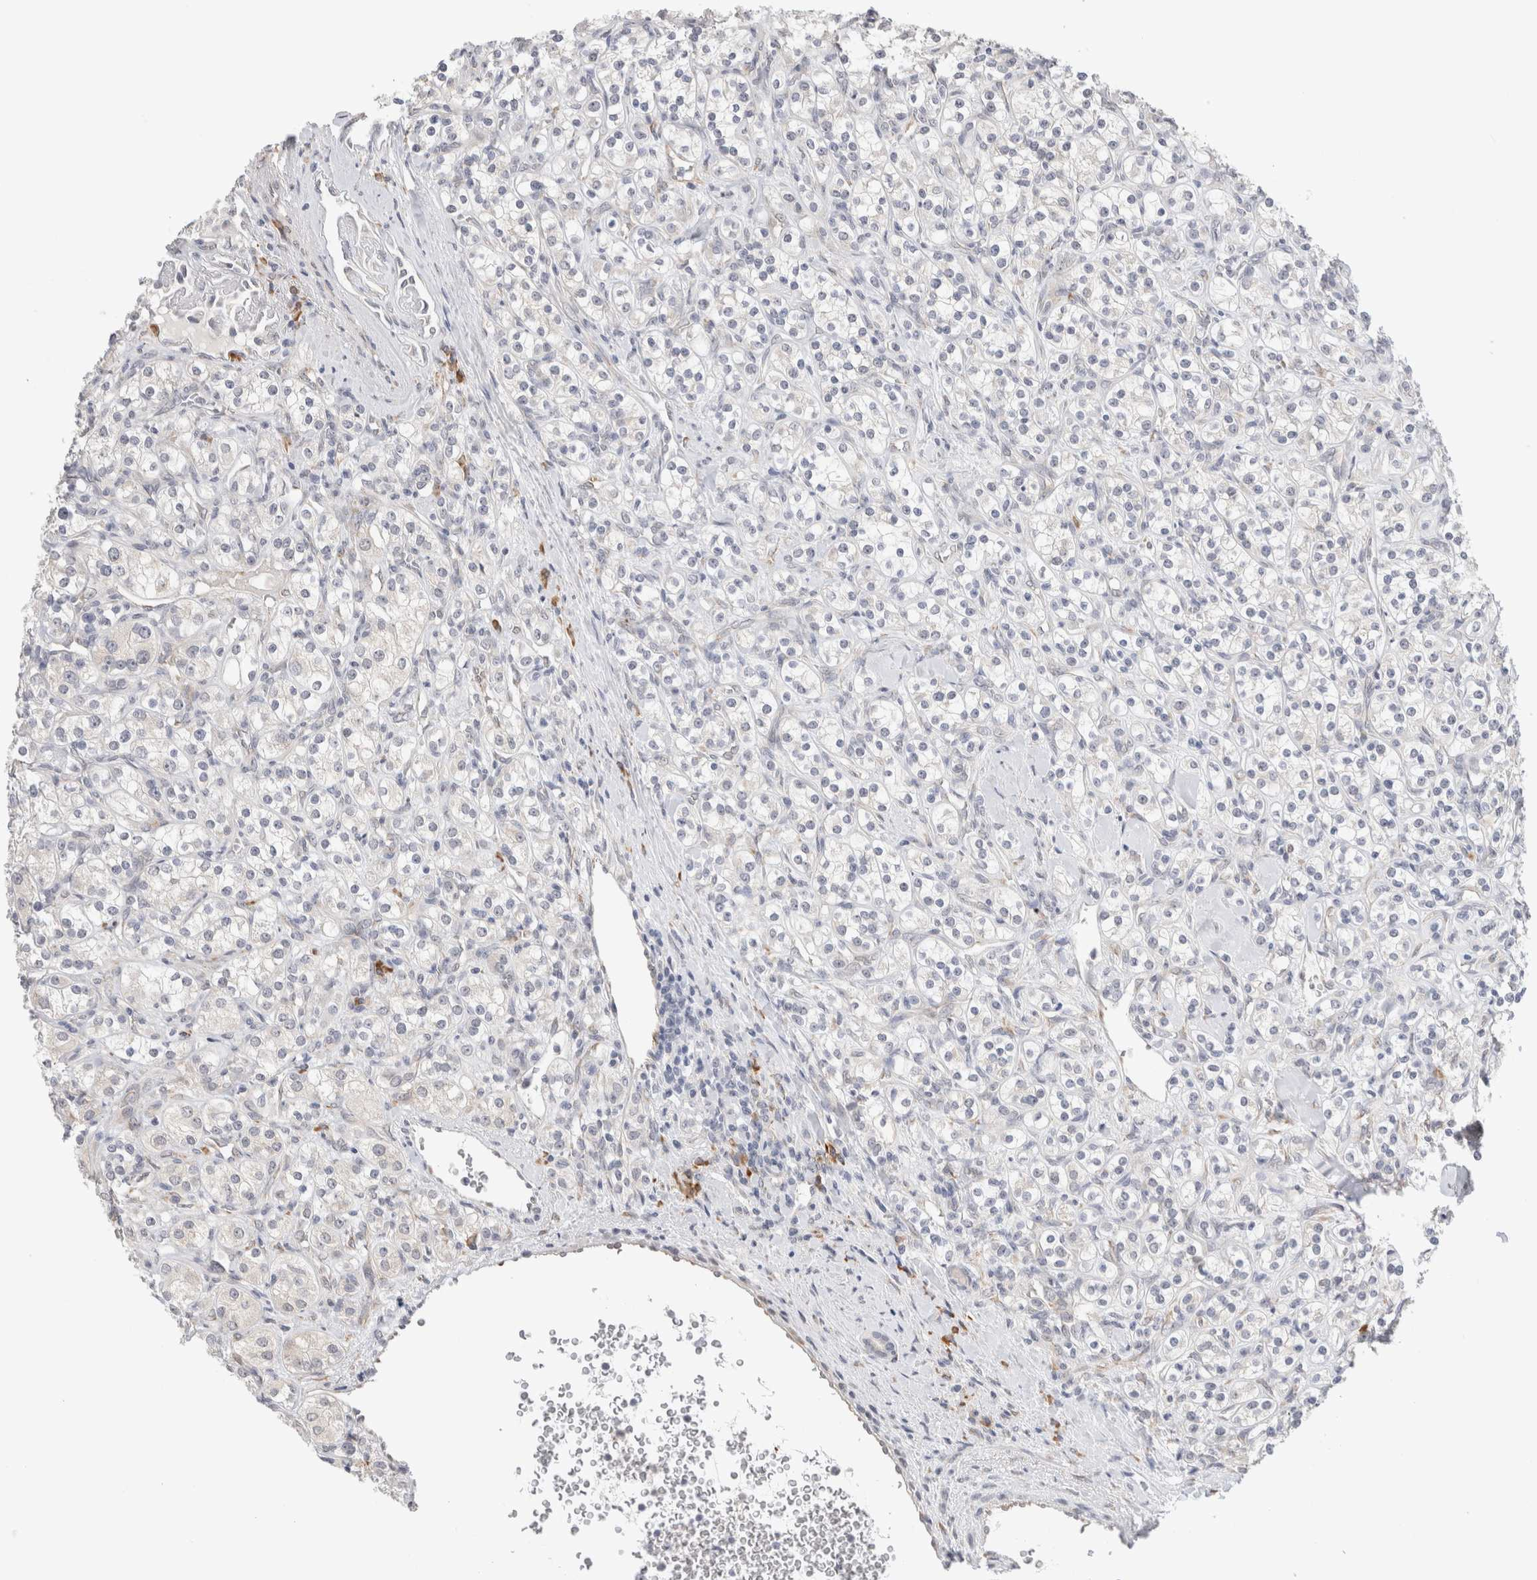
{"staining": {"intensity": "negative", "quantity": "none", "location": "none"}, "tissue": "renal cancer", "cell_type": "Tumor cells", "image_type": "cancer", "snomed": [{"axis": "morphology", "description": "Adenocarcinoma, NOS"}, {"axis": "topography", "description": "Kidney"}], "caption": "Immunohistochemistry (IHC) of adenocarcinoma (renal) exhibits no positivity in tumor cells. Nuclei are stained in blue.", "gene": "HDLBP", "patient": {"sex": "male", "age": 77}}